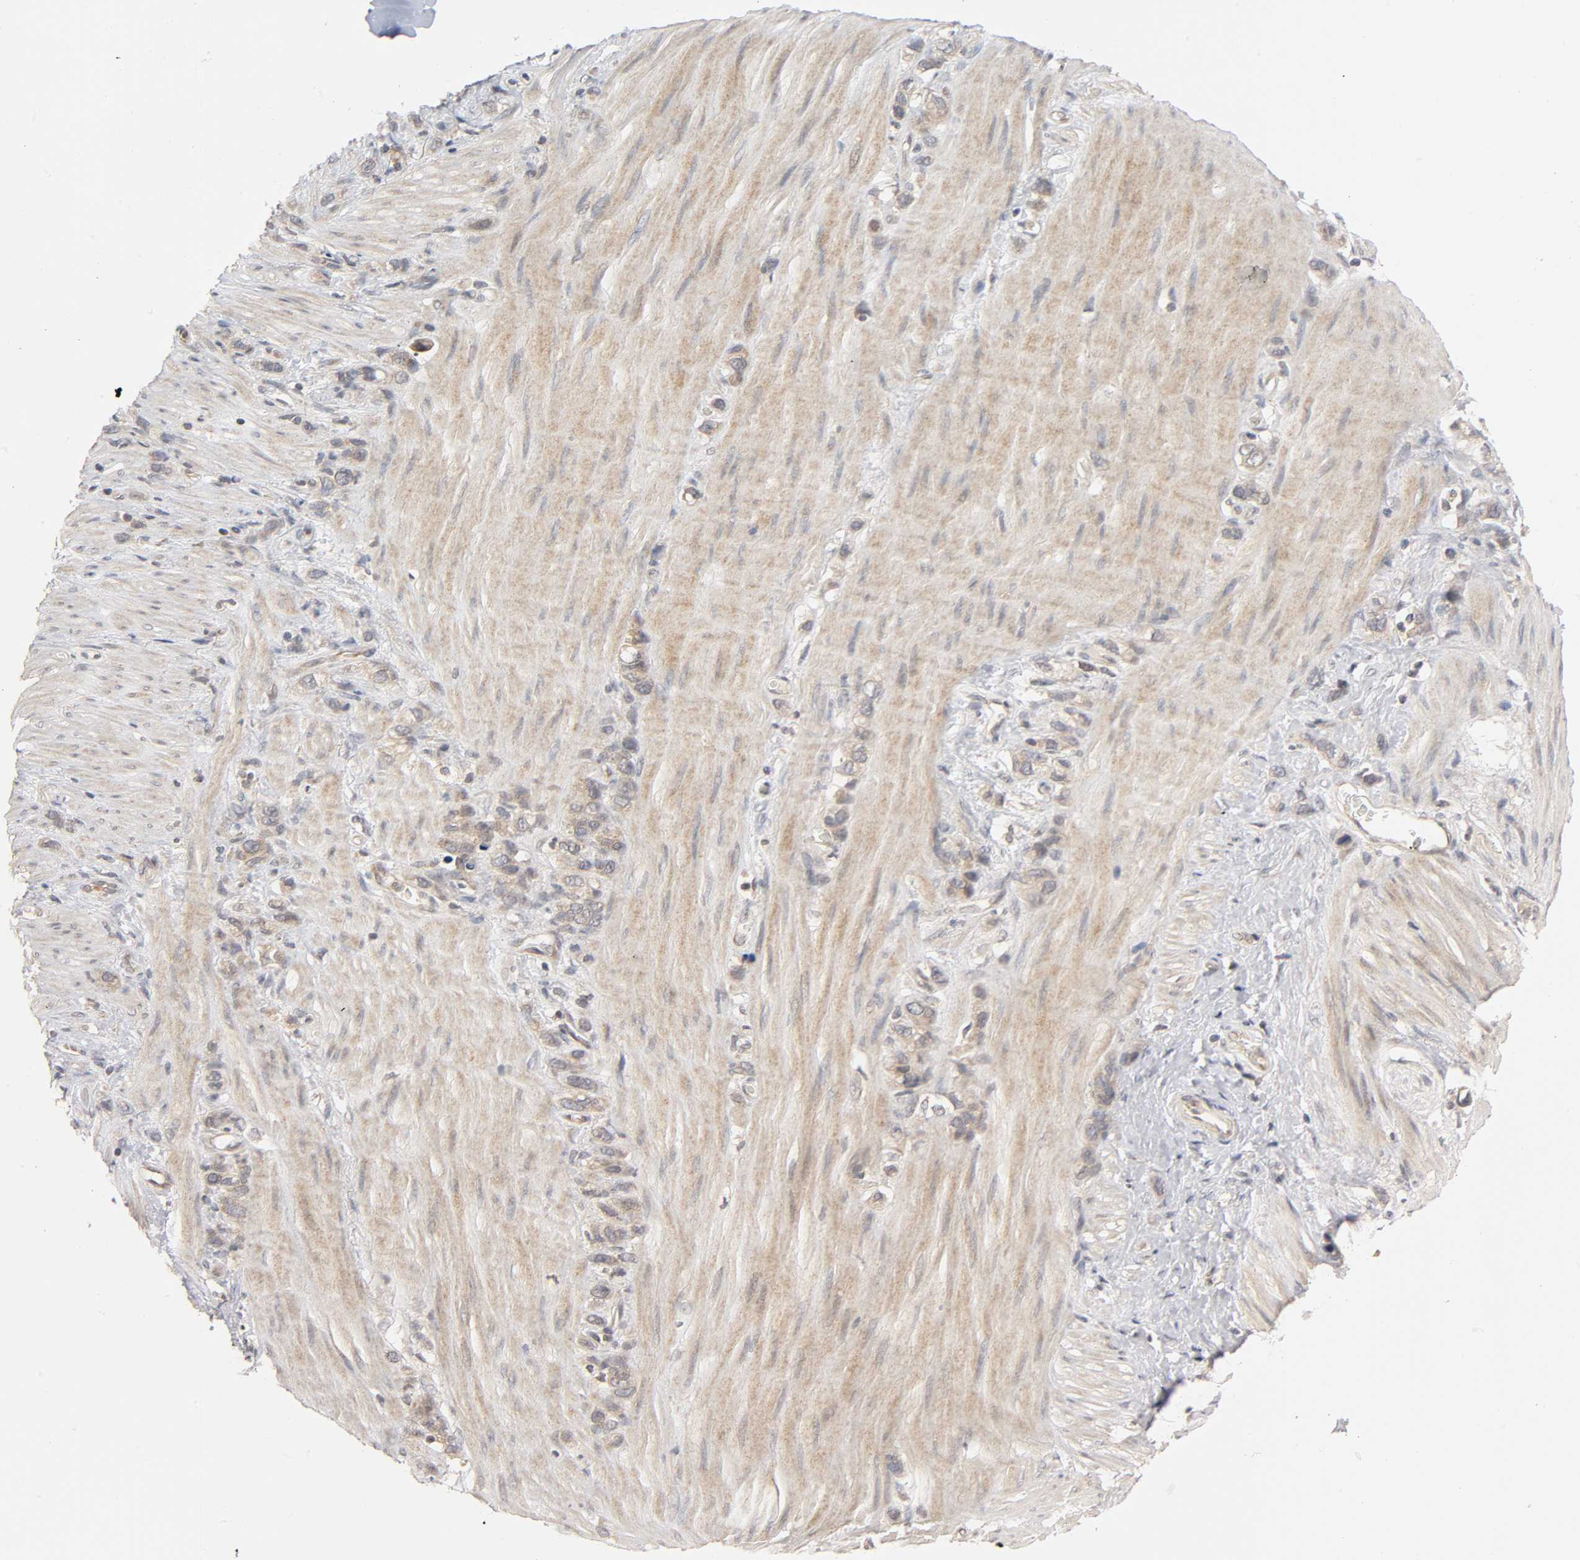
{"staining": {"intensity": "moderate", "quantity": ">75%", "location": "cytoplasmic/membranous"}, "tissue": "stomach cancer", "cell_type": "Tumor cells", "image_type": "cancer", "snomed": [{"axis": "morphology", "description": "Normal tissue, NOS"}, {"axis": "morphology", "description": "Adenocarcinoma, NOS"}, {"axis": "morphology", "description": "Adenocarcinoma, High grade"}, {"axis": "topography", "description": "Stomach, upper"}, {"axis": "topography", "description": "Stomach"}], "caption": "Moderate cytoplasmic/membranous staining is identified in about >75% of tumor cells in stomach cancer. (brown staining indicates protein expression, while blue staining denotes nuclei).", "gene": "MAPK8", "patient": {"sex": "female", "age": 65}}